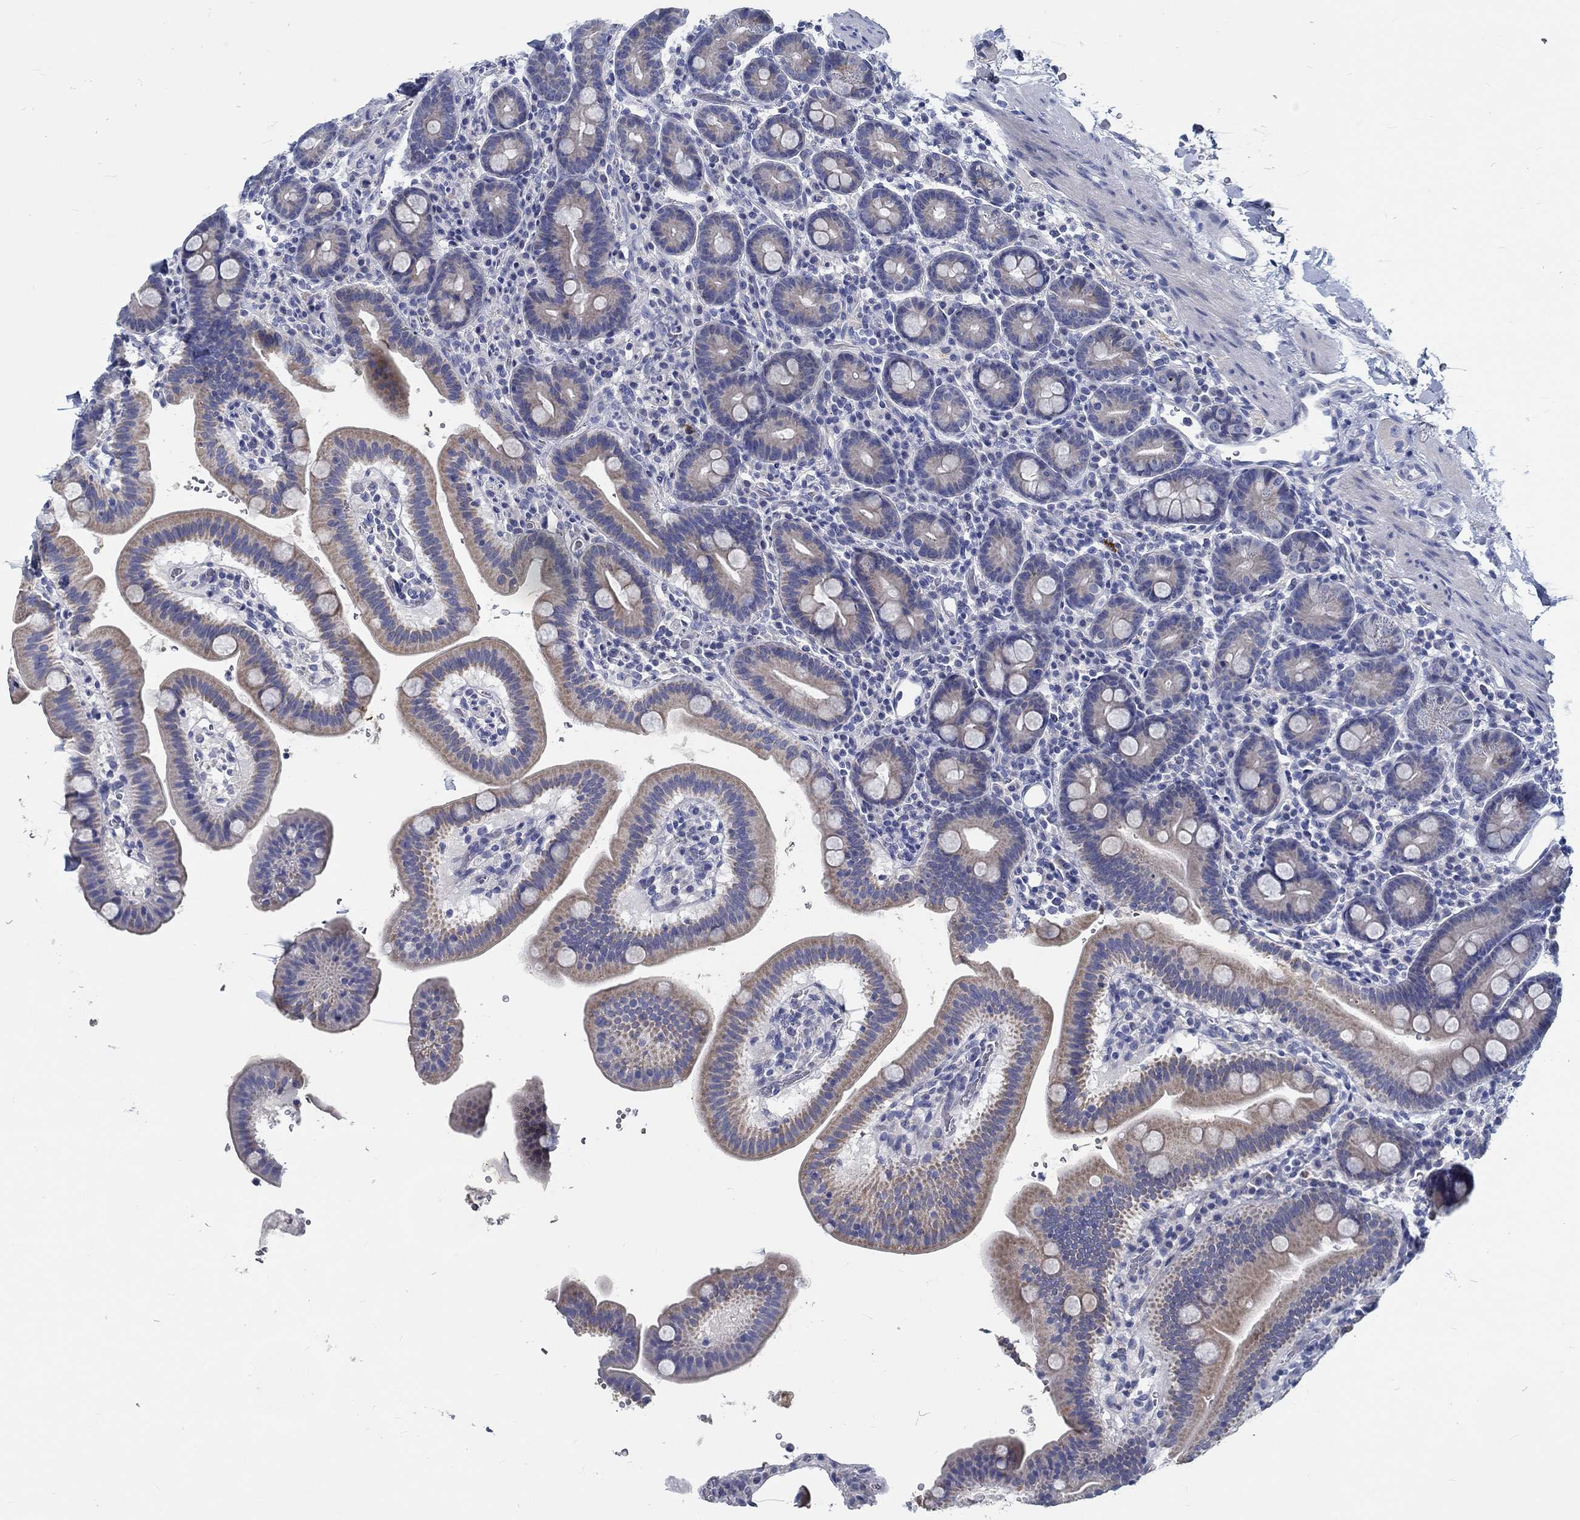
{"staining": {"intensity": "weak", "quantity": "25%-75%", "location": "cytoplasmic/membranous"}, "tissue": "duodenum", "cell_type": "Glandular cells", "image_type": "normal", "snomed": [{"axis": "morphology", "description": "Normal tissue, NOS"}, {"axis": "topography", "description": "Duodenum"}], "caption": "DAB immunohistochemical staining of benign duodenum exhibits weak cytoplasmic/membranous protein expression in about 25%-75% of glandular cells.", "gene": "MYBPC1", "patient": {"sex": "male", "age": 59}}